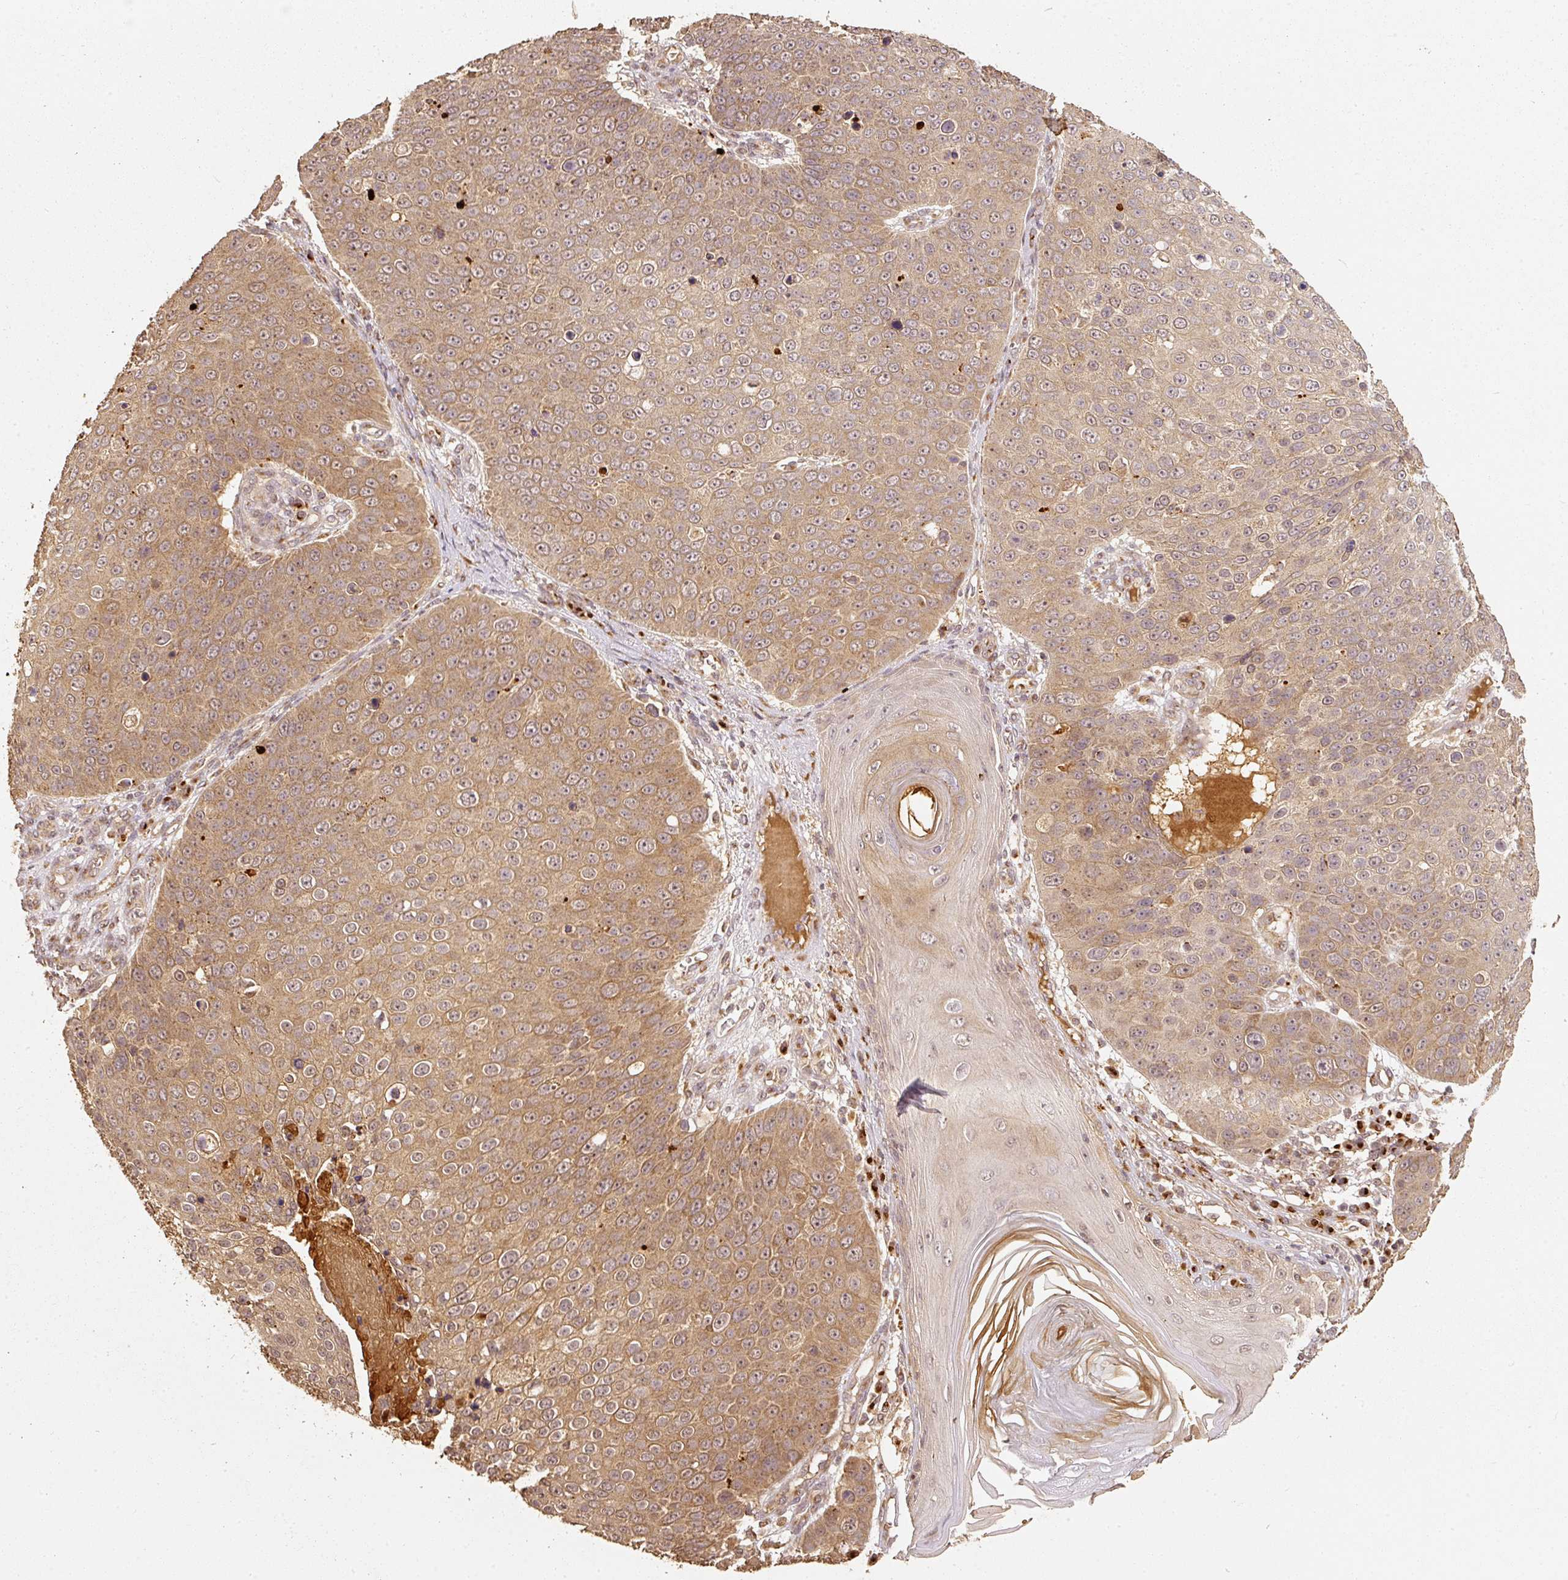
{"staining": {"intensity": "moderate", "quantity": ">75%", "location": "cytoplasmic/membranous"}, "tissue": "skin cancer", "cell_type": "Tumor cells", "image_type": "cancer", "snomed": [{"axis": "morphology", "description": "Squamous cell carcinoma, NOS"}, {"axis": "topography", "description": "Skin"}], "caption": "Immunohistochemical staining of skin squamous cell carcinoma reveals medium levels of moderate cytoplasmic/membranous staining in approximately >75% of tumor cells.", "gene": "FUT8", "patient": {"sex": "male", "age": 71}}